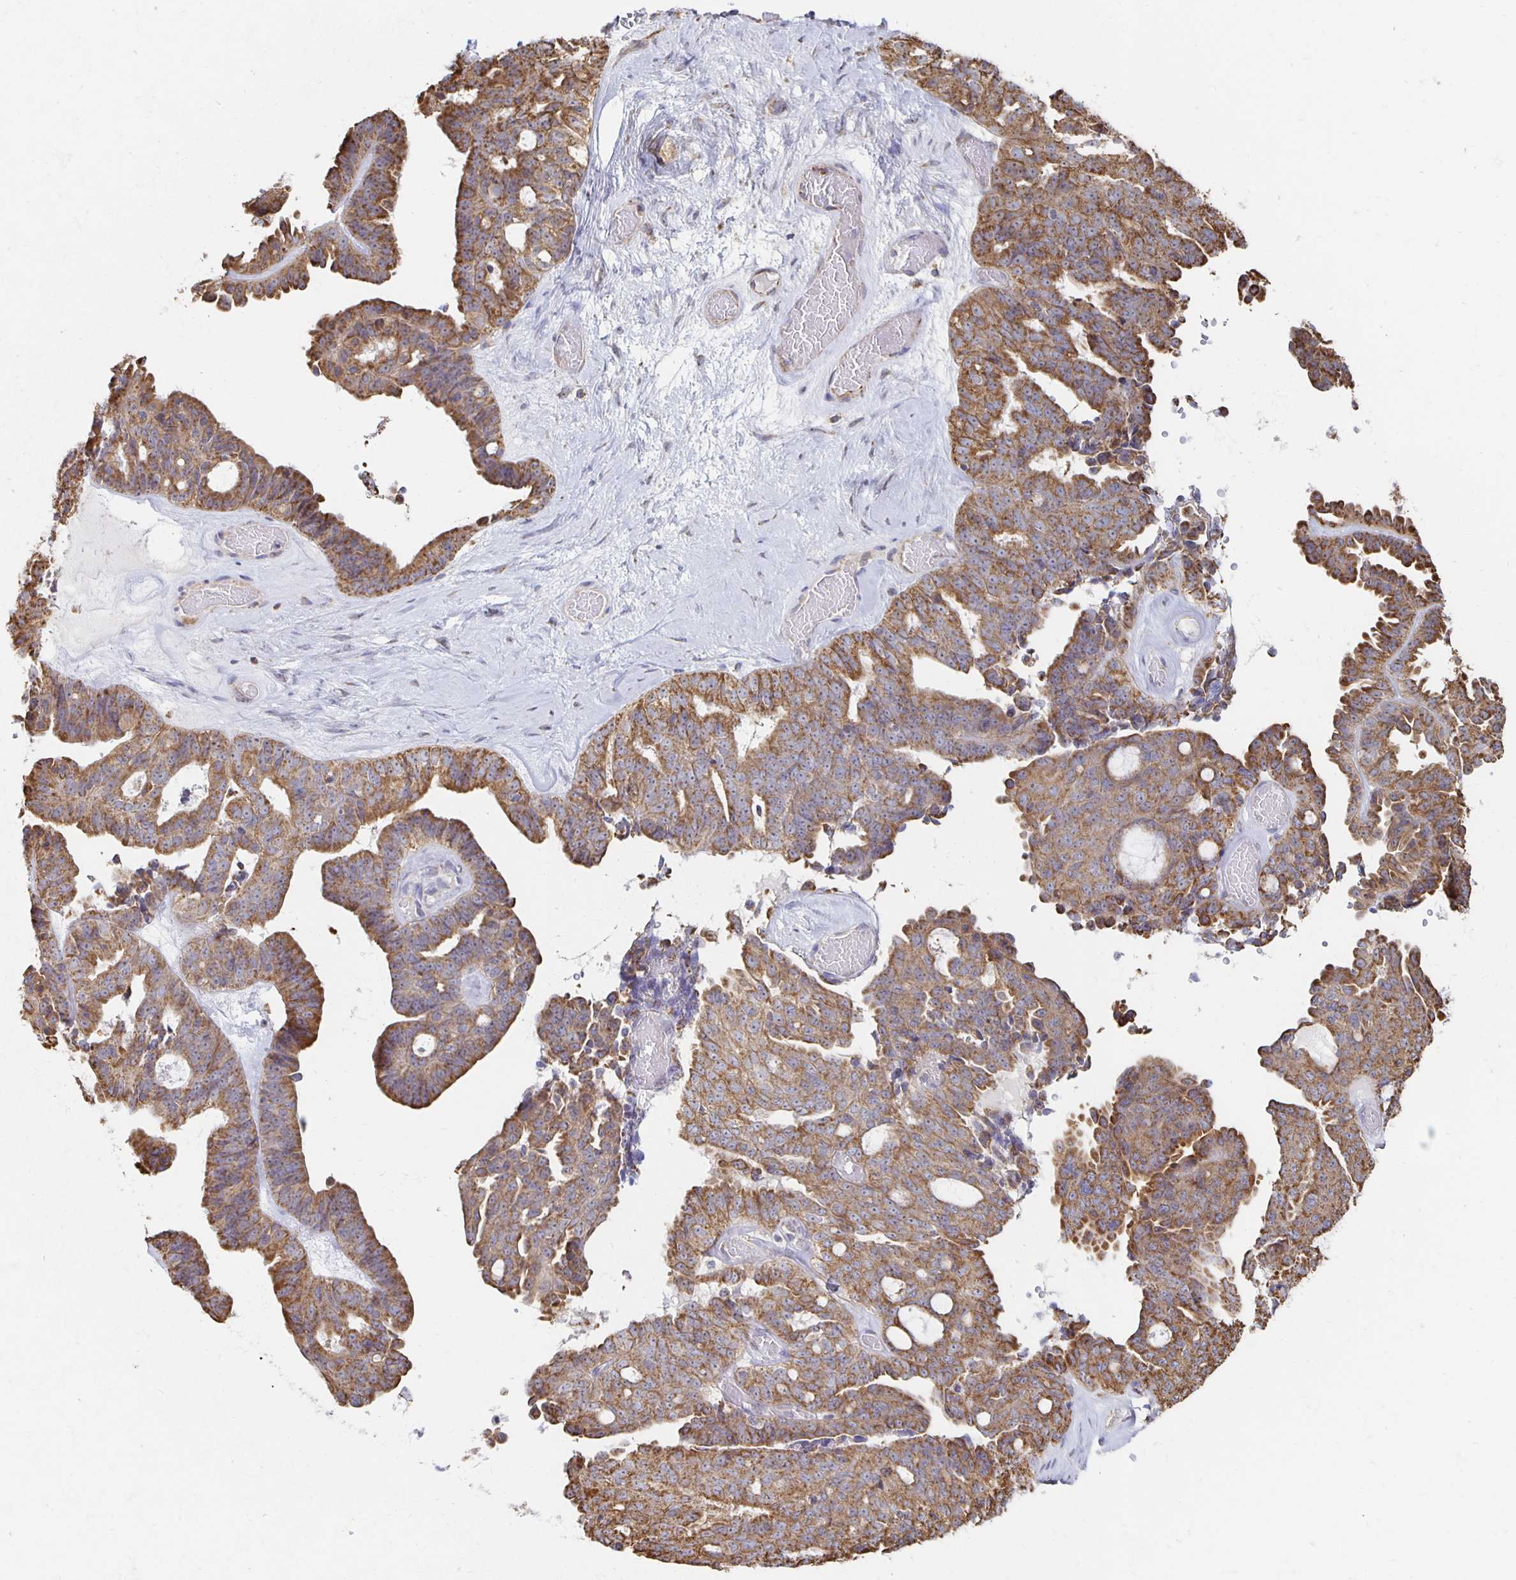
{"staining": {"intensity": "moderate", "quantity": ">75%", "location": "cytoplasmic/membranous"}, "tissue": "ovarian cancer", "cell_type": "Tumor cells", "image_type": "cancer", "snomed": [{"axis": "morphology", "description": "Cystadenocarcinoma, serous, NOS"}, {"axis": "topography", "description": "Ovary"}], "caption": "Immunohistochemical staining of ovarian serous cystadenocarcinoma demonstrates moderate cytoplasmic/membranous protein positivity in approximately >75% of tumor cells. (Brightfield microscopy of DAB IHC at high magnification).", "gene": "NKX2-8", "patient": {"sex": "female", "age": 71}}